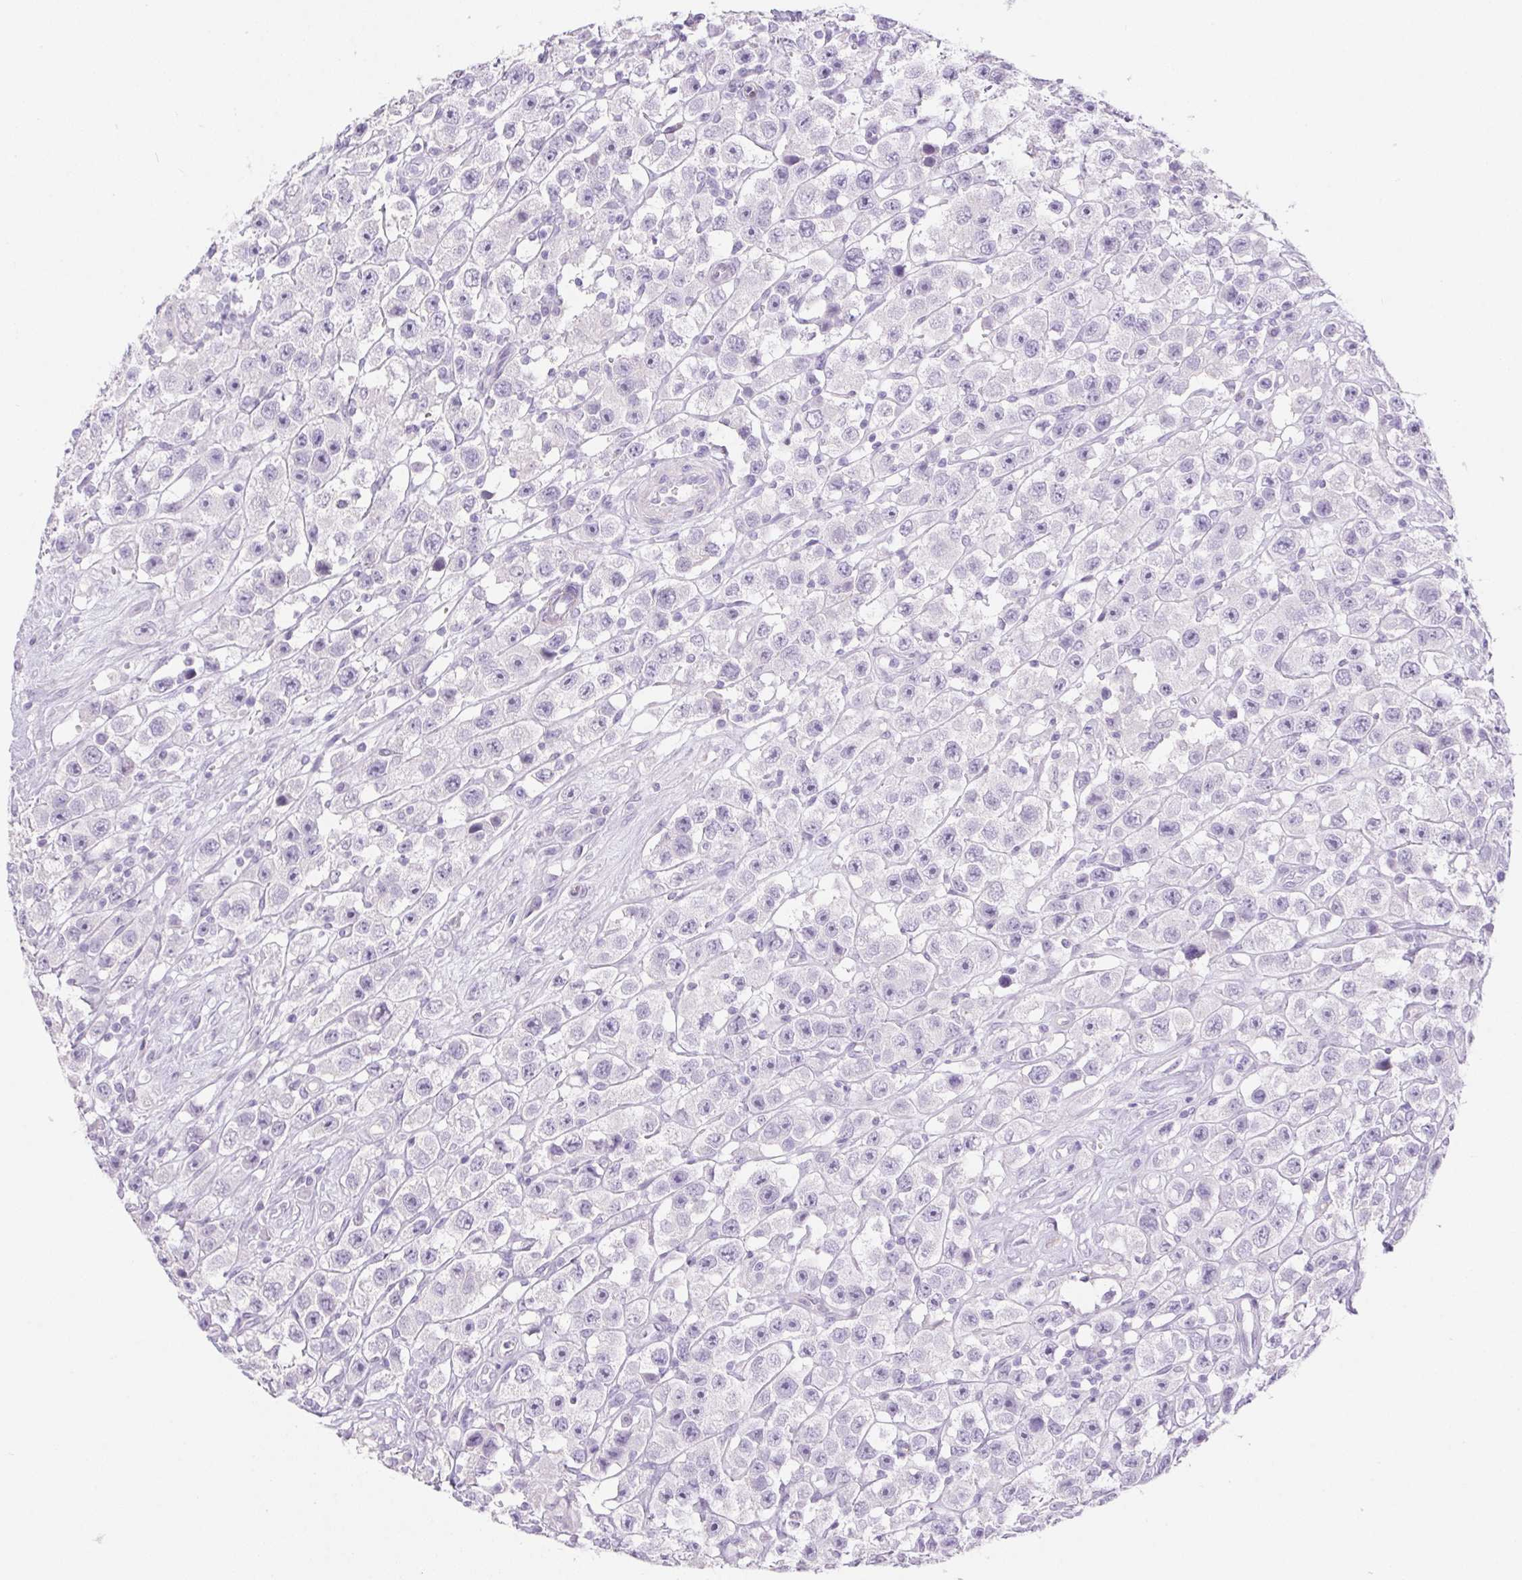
{"staining": {"intensity": "negative", "quantity": "none", "location": "none"}, "tissue": "testis cancer", "cell_type": "Tumor cells", "image_type": "cancer", "snomed": [{"axis": "morphology", "description": "Seminoma, NOS"}, {"axis": "topography", "description": "Testis"}], "caption": "This photomicrograph is of testis seminoma stained with immunohistochemistry to label a protein in brown with the nuclei are counter-stained blue. There is no expression in tumor cells.", "gene": "ERP27", "patient": {"sex": "male", "age": 45}}